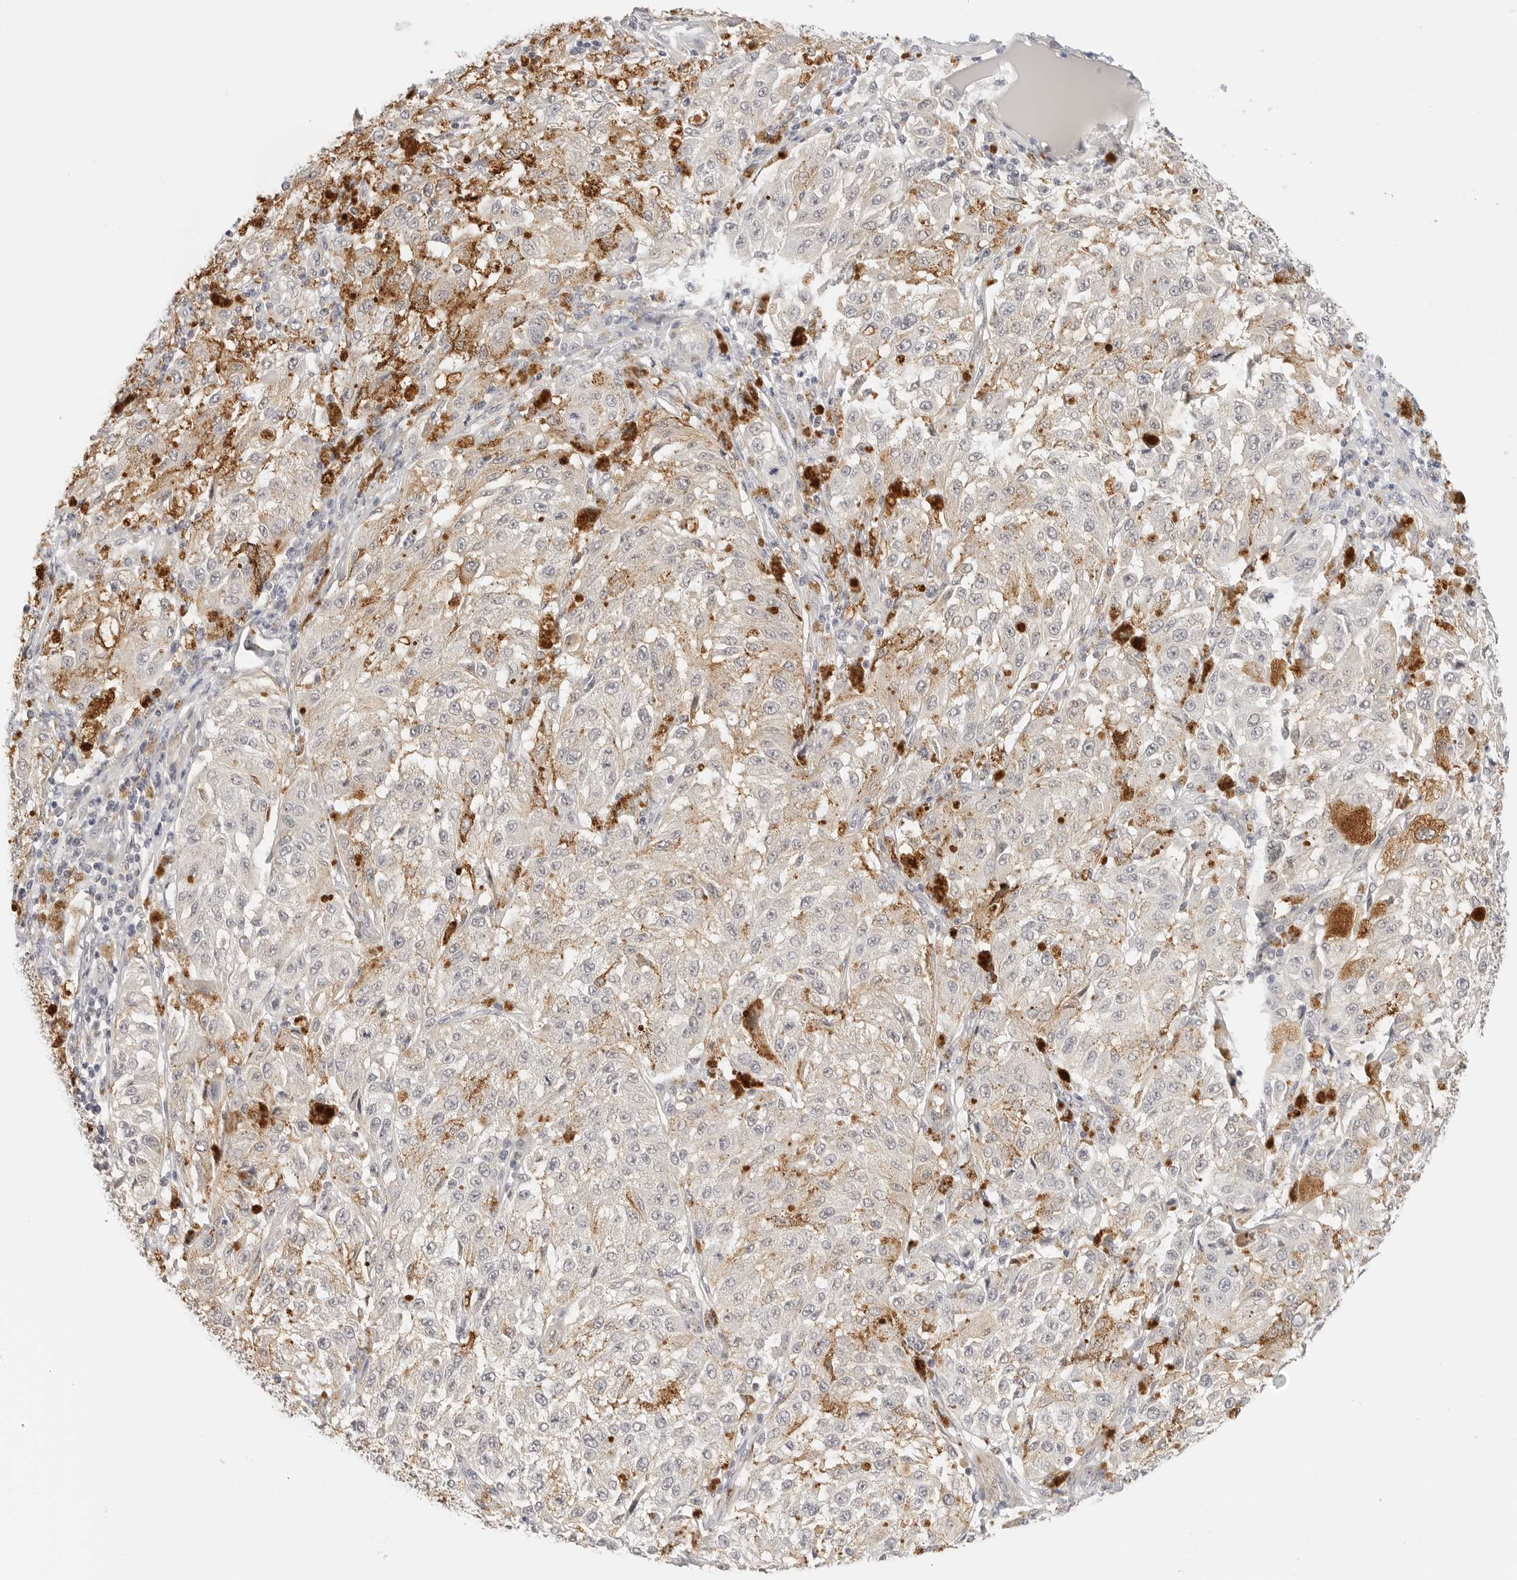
{"staining": {"intensity": "weak", "quantity": "<25%", "location": "cytoplasmic/membranous"}, "tissue": "melanoma", "cell_type": "Tumor cells", "image_type": "cancer", "snomed": [{"axis": "morphology", "description": "Malignant melanoma, NOS"}, {"axis": "topography", "description": "Skin"}], "caption": "The immunohistochemistry (IHC) micrograph has no significant expression in tumor cells of melanoma tissue.", "gene": "PCDH19", "patient": {"sex": "female", "age": 64}}